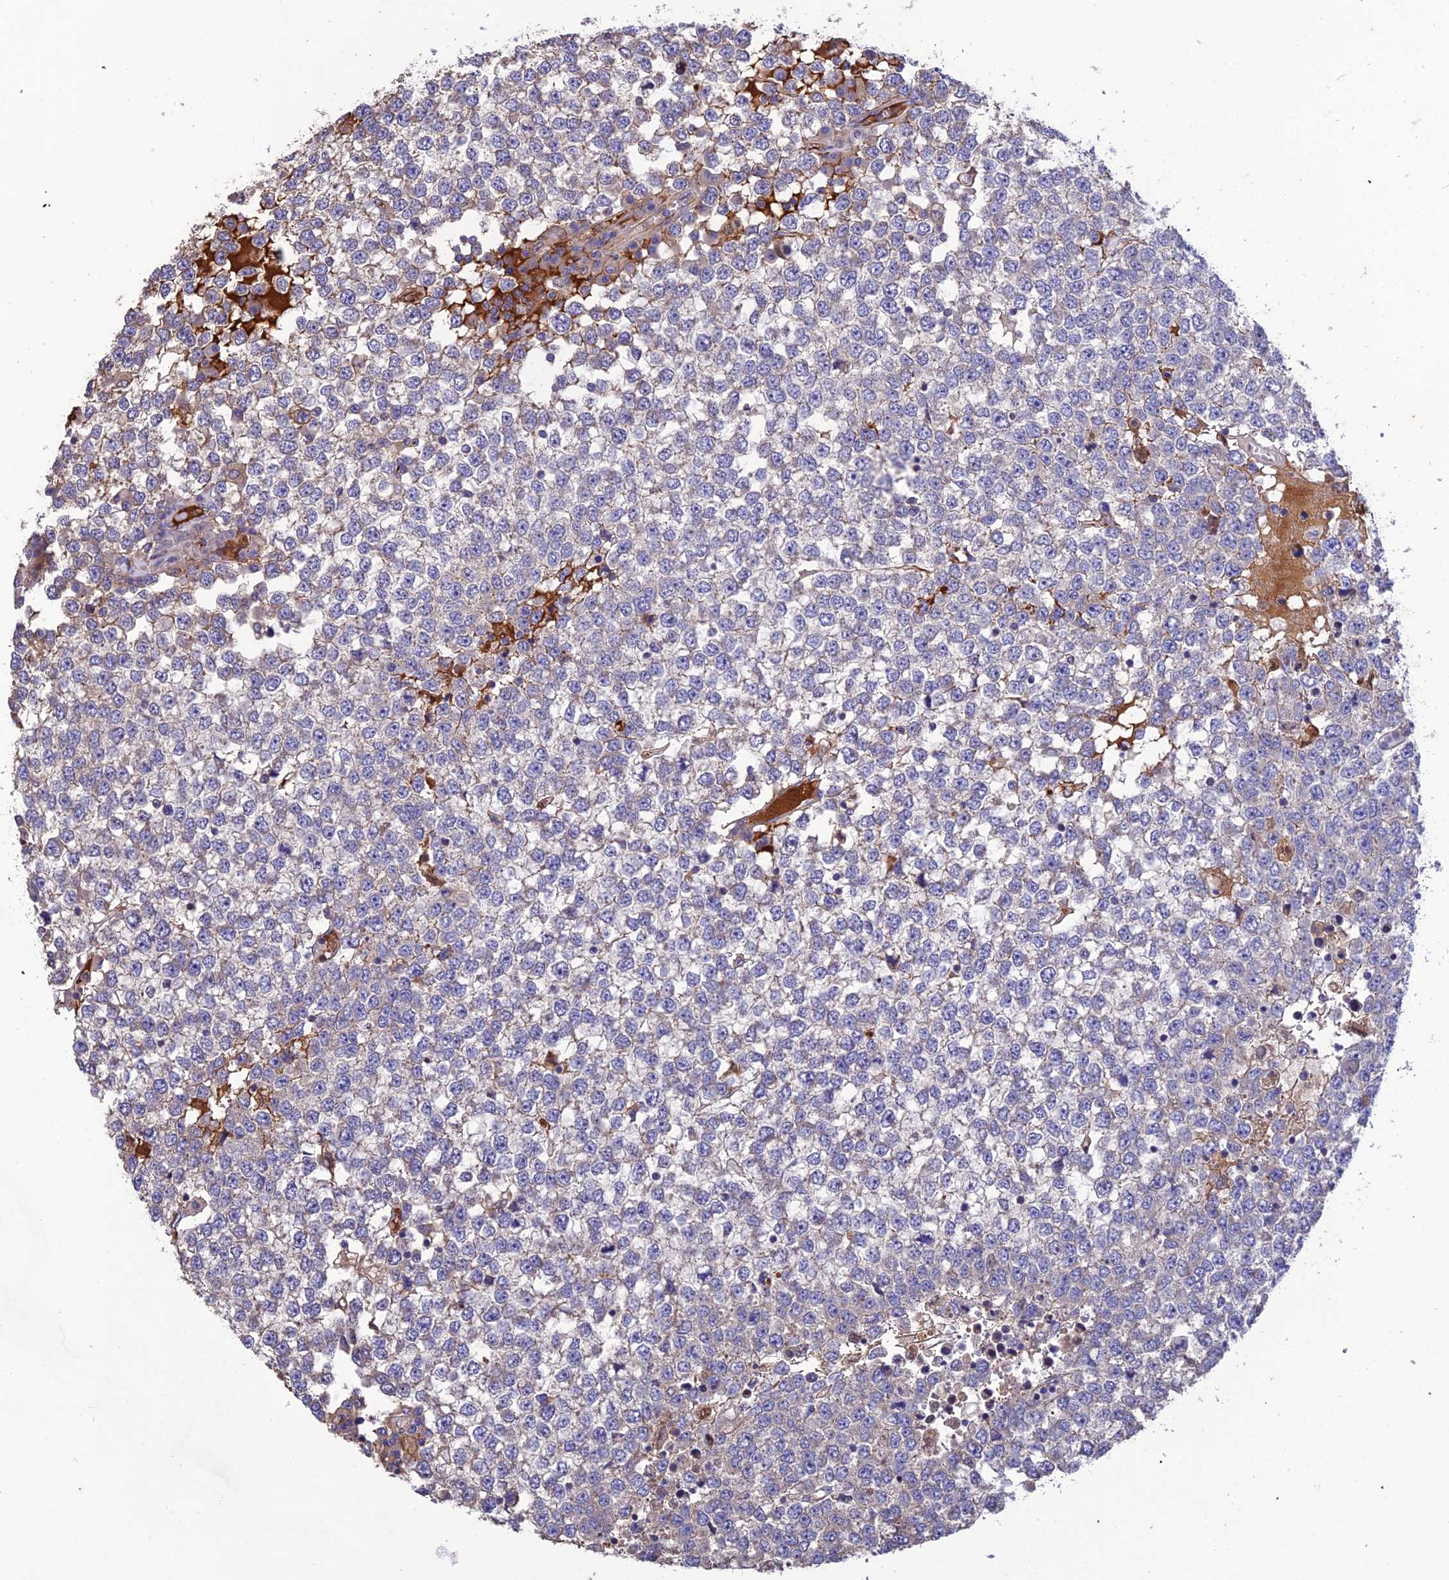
{"staining": {"intensity": "weak", "quantity": "25%-75%", "location": "cytoplasmic/membranous"}, "tissue": "testis cancer", "cell_type": "Tumor cells", "image_type": "cancer", "snomed": [{"axis": "morphology", "description": "Seminoma, NOS"}, {"axis": "topography", "description": "Testis"}], "caption": "Weak cytoplasmic/membranous staining is appreciated in approximately 25%-75% of tumor cells in testis cancer (seminoma).", "gene": "MIOS", "patient": {"sex": "male", "age": 65}}